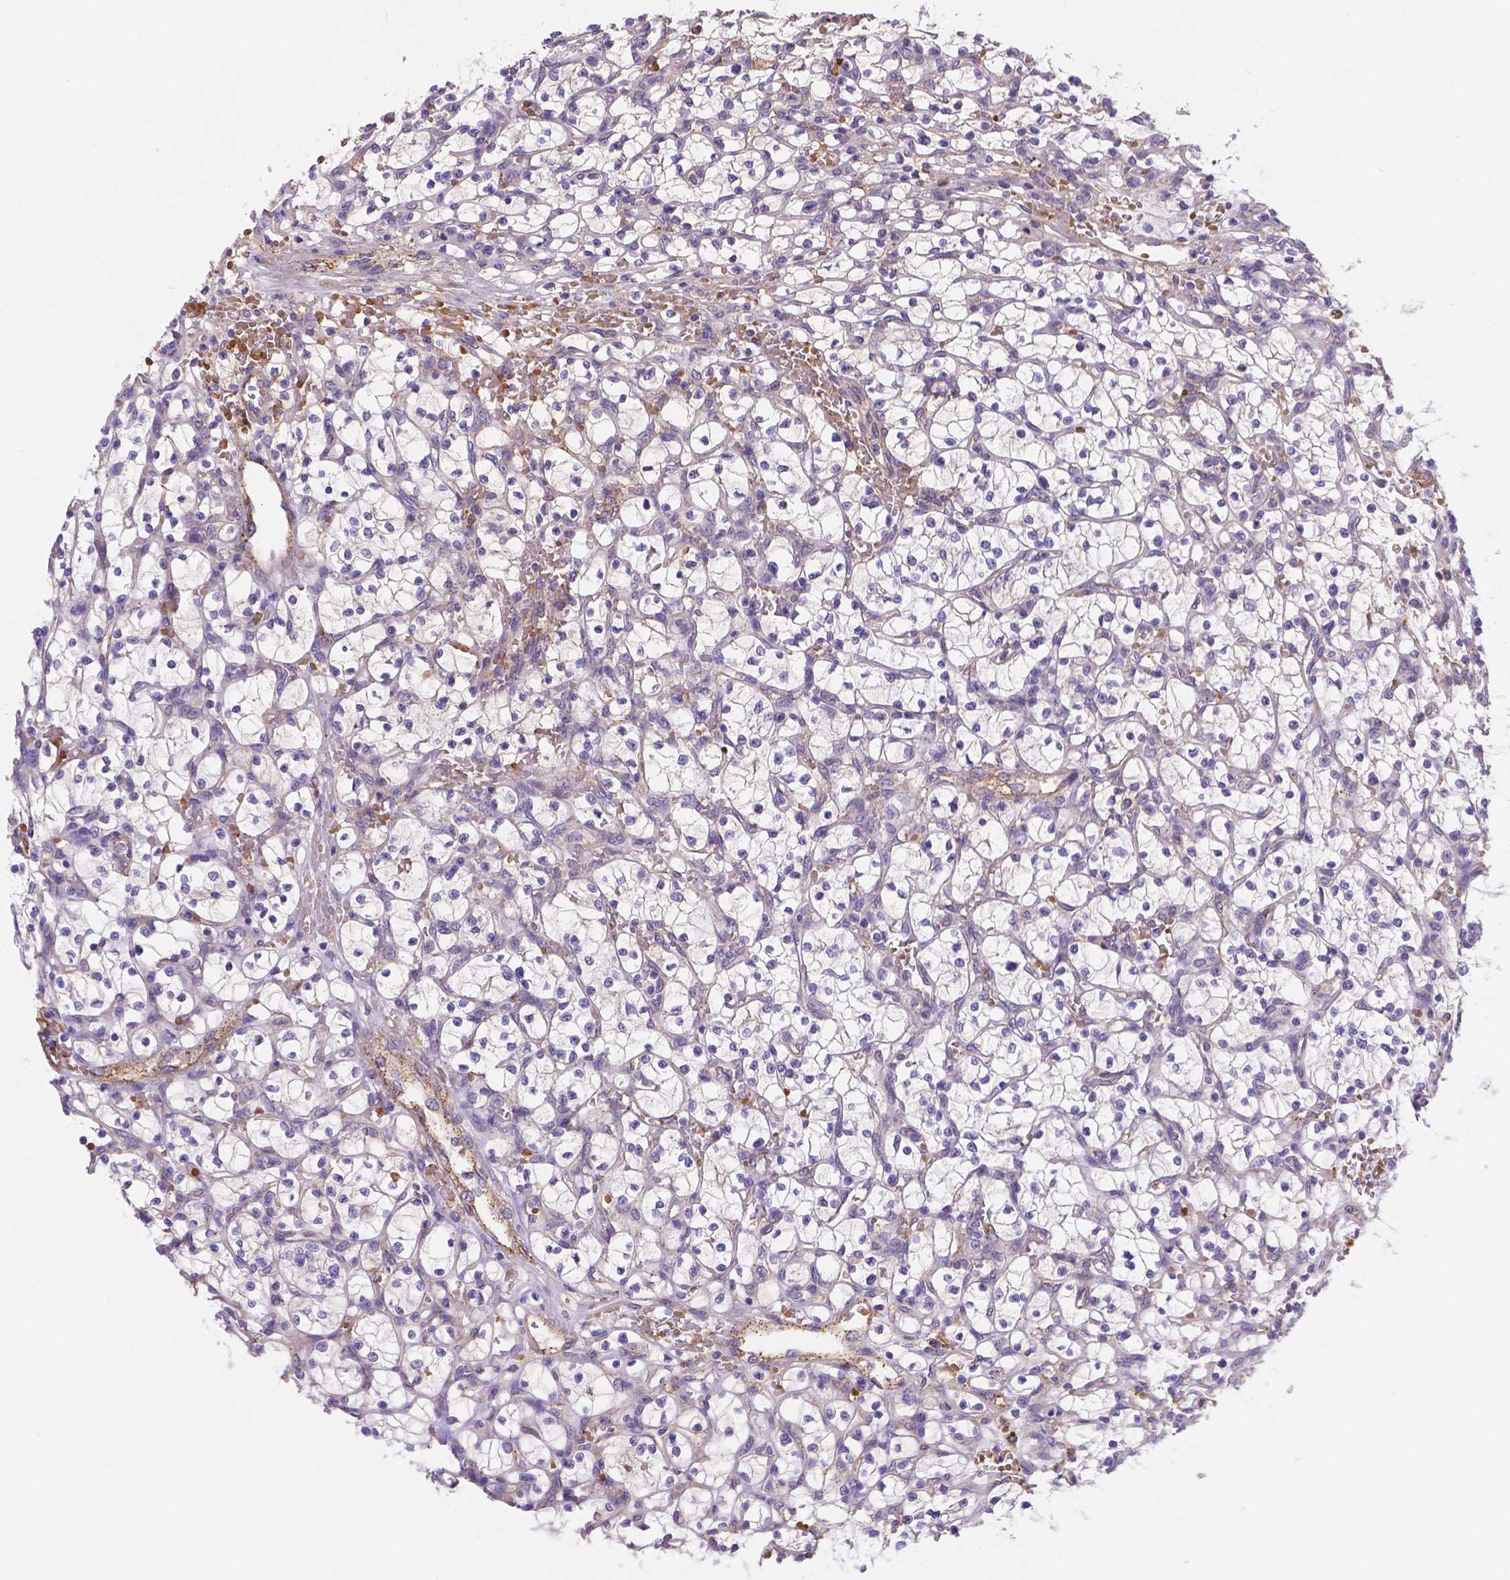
{"staining": {"intensity": "negative", "quantity": "none", "location": "none"}, "tissue": "renal cancer", "cell_type": "Tumor cells", "image_type": "cancer", "snomed": [{"axis": "morphology", "description": "Adenocarcinoma, NOS"}, {"axis": "topography", "description": "Kidney"}], "caption": "An image of human renal cancer is negative for staining in tumor cells.", "gene": "SLC40A1", "patient": {"sex": "female", "age": 64}}